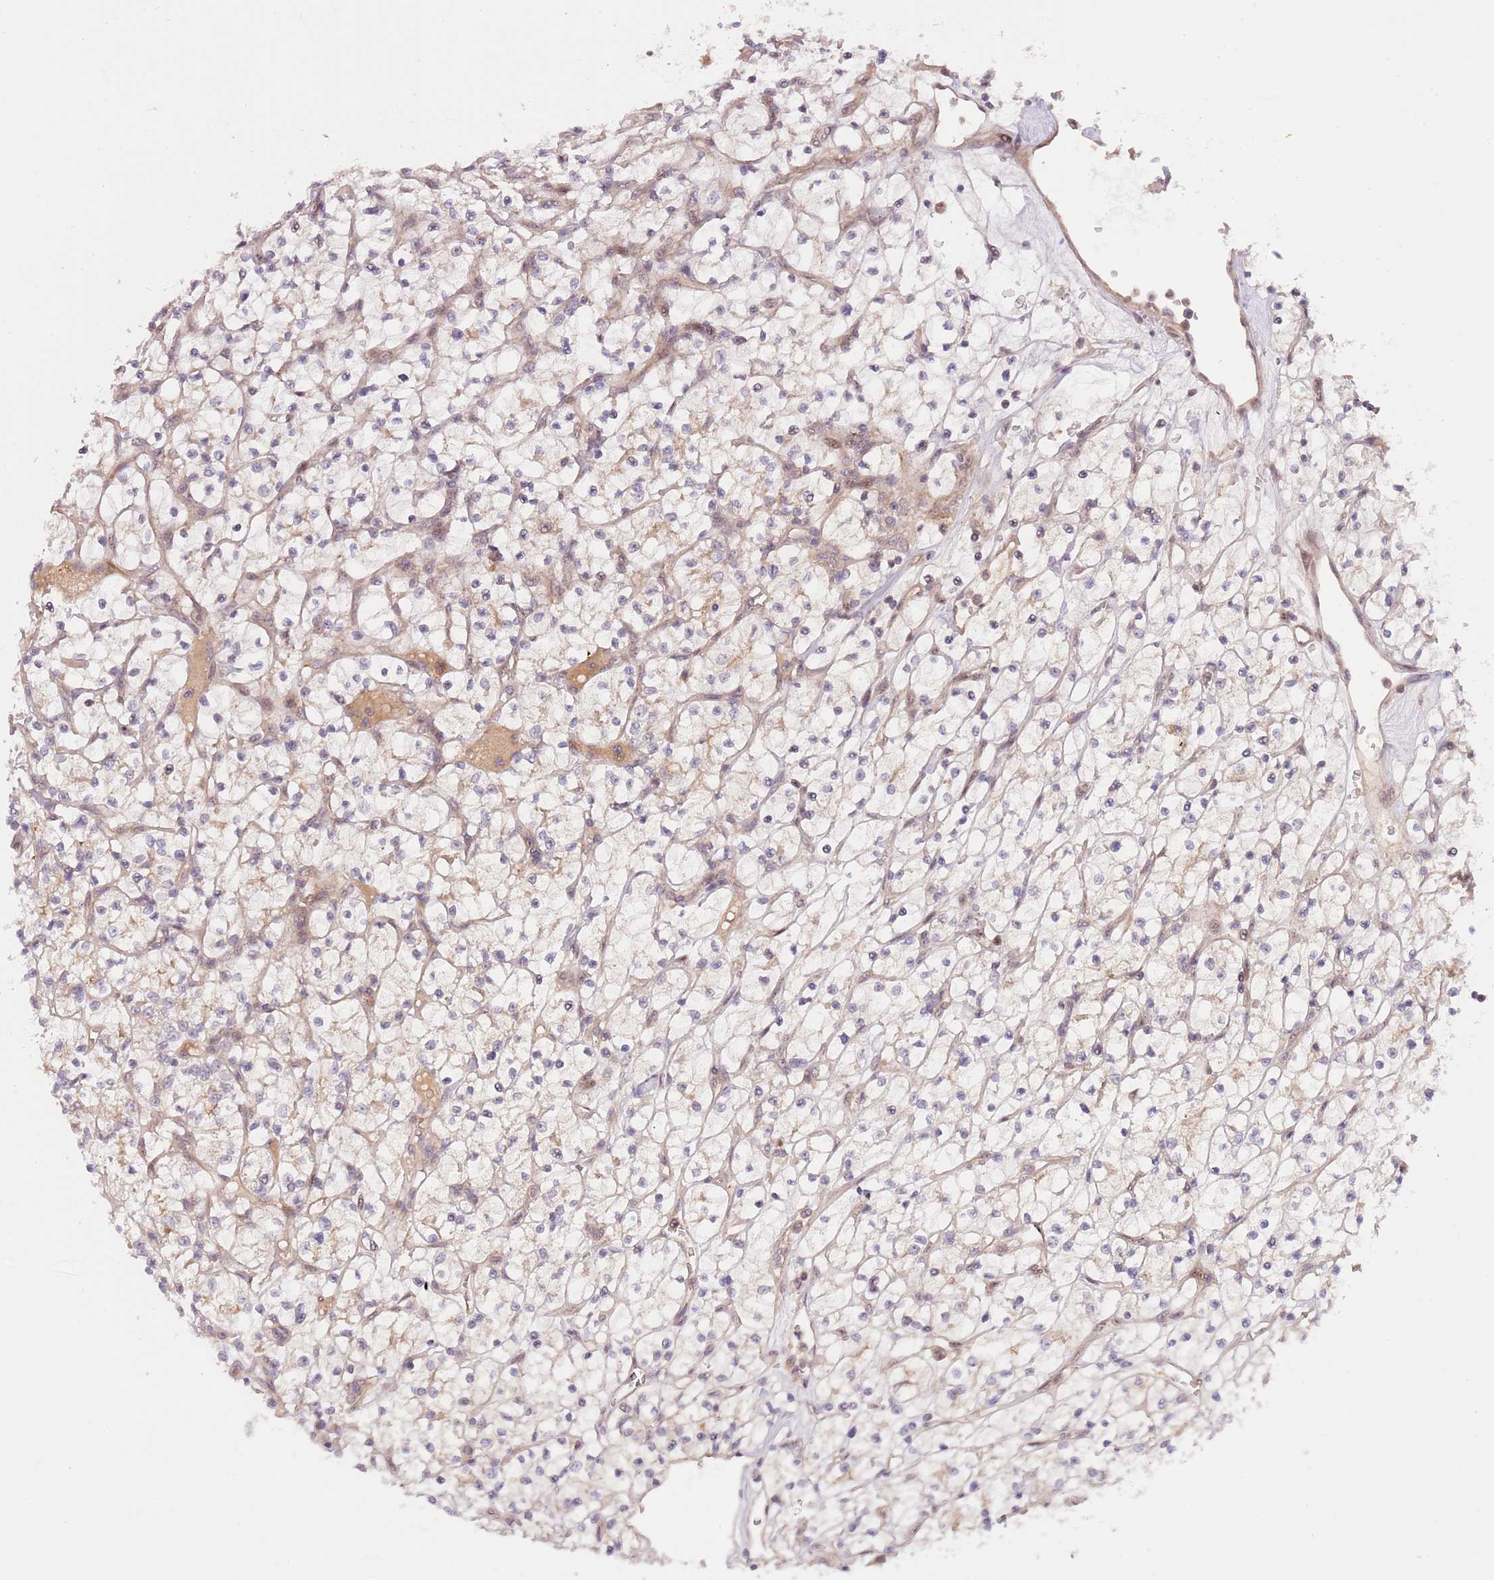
{"staining": {"intensity": "negative", "quantity": "none", "location": "none"}, "tissue": "renal cancer", "cell_type": "Tumor cells", "image_type": "cancer", "snomed": [{"axis": "morphology", "description": "Adenocarcinoma, NOS"}, {"axis": "topography", "description": "Kidney"}], "caption": "Immunohistochemistry histopathology image of adenocarcinoma (renal) stained for a protein (brown), which shows no staining in tumor cells. The staining is performed using DAB brown chromogen with nuclei counter-stained in using hematoxylin.", "gene": "PRR16", "patient": {"sex": "female", "age": 64}}